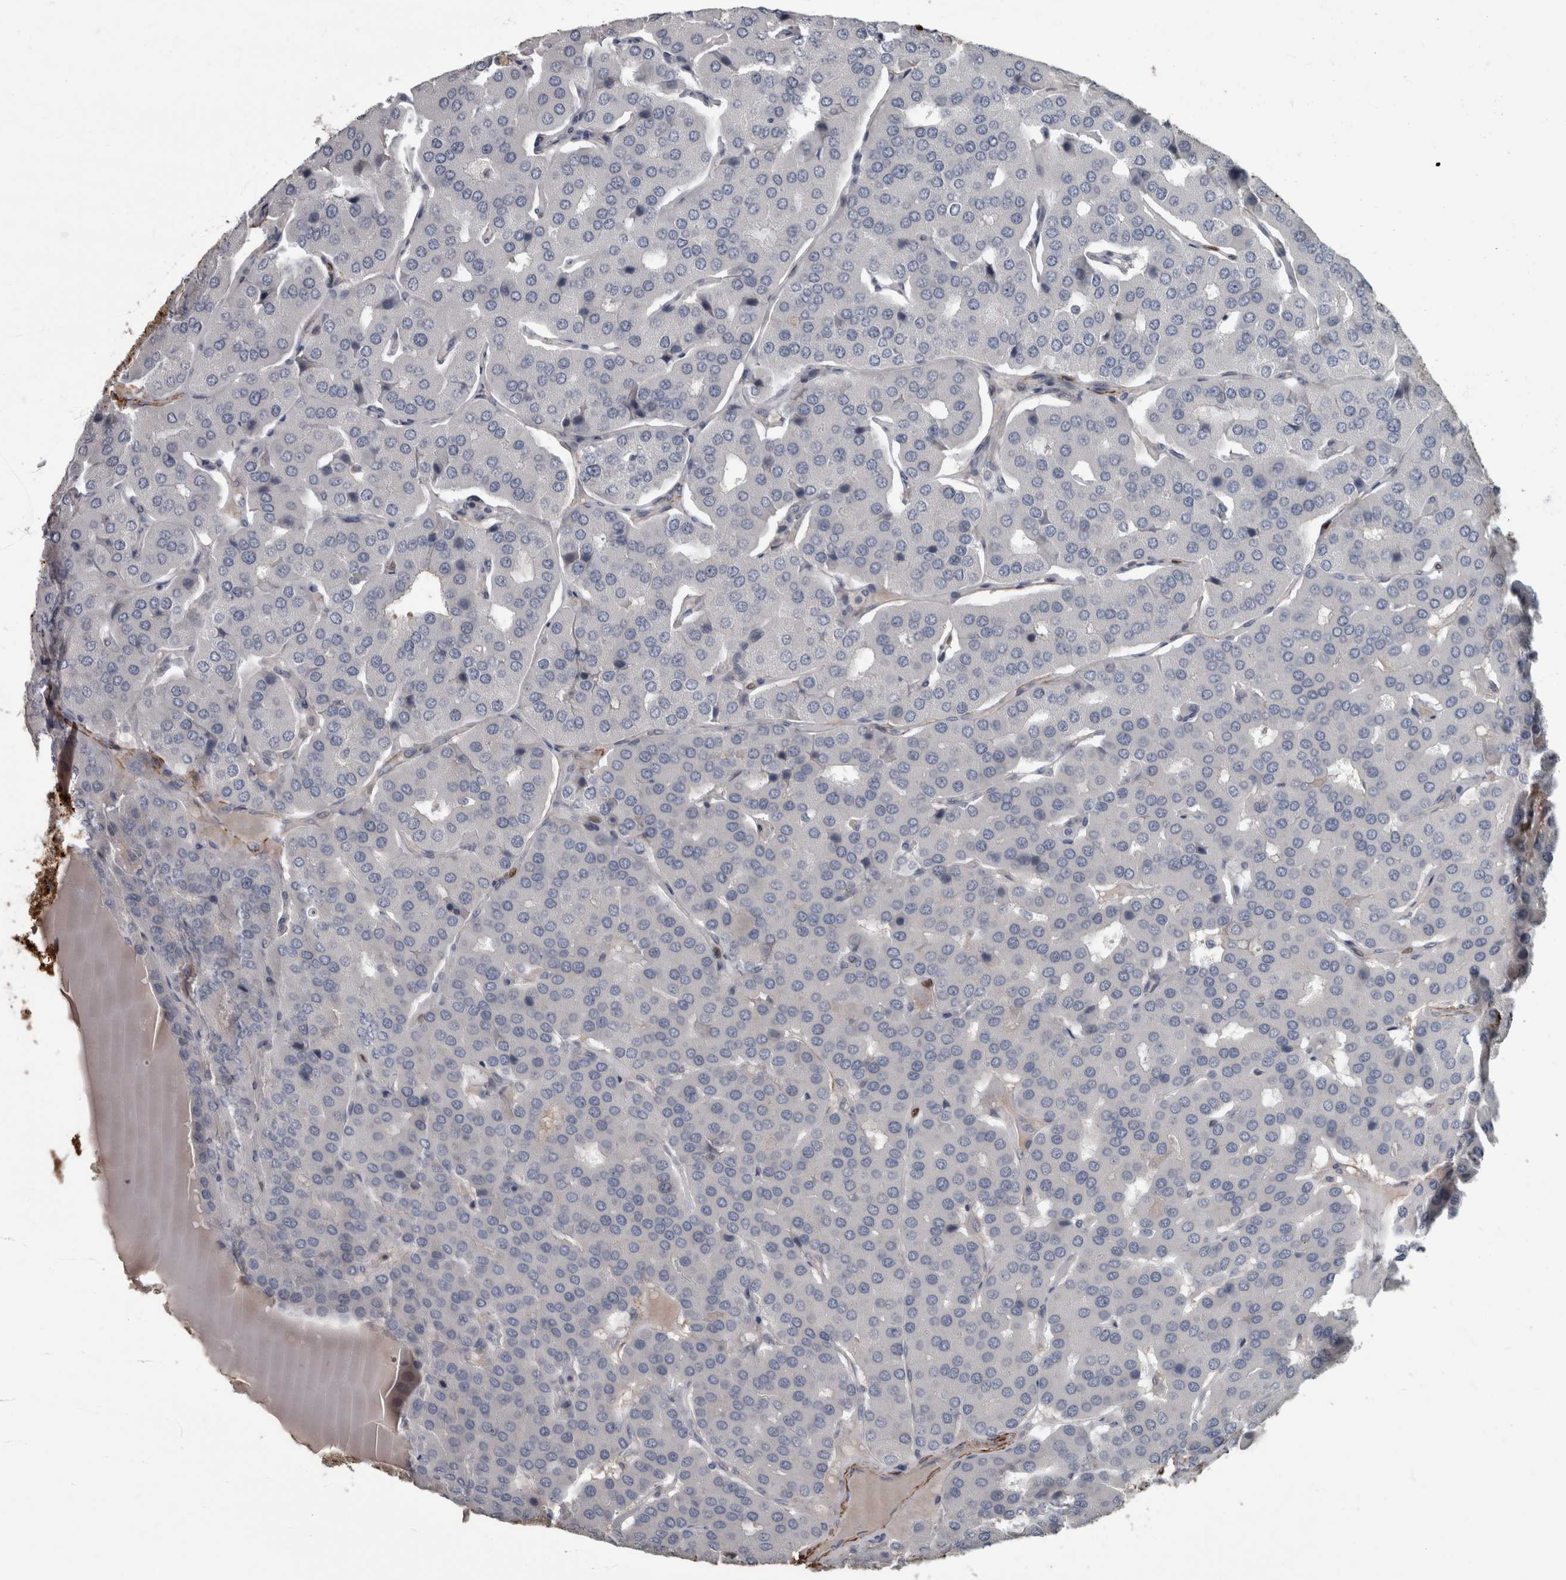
{"staining": {"intensity": "negative", "quantity": "none", "location": "none"}, "tissue": "parathyroid gland", "cell_type": "Glandular cells", "image_type": "normal", "snomed": [{"axis": "morphology", "description": "Normal tissue, NOS"}, {"axis": "morphology", "description": "Adenoma, NOS"}, {"axis": "topography", "description": "Parathyroid gland"}], "caption": "The image demonstrates no staining of glandular cells in benign parathyroid gland.", "gene": "MASTL", "patient": {"sex": "female", "age": 86}}